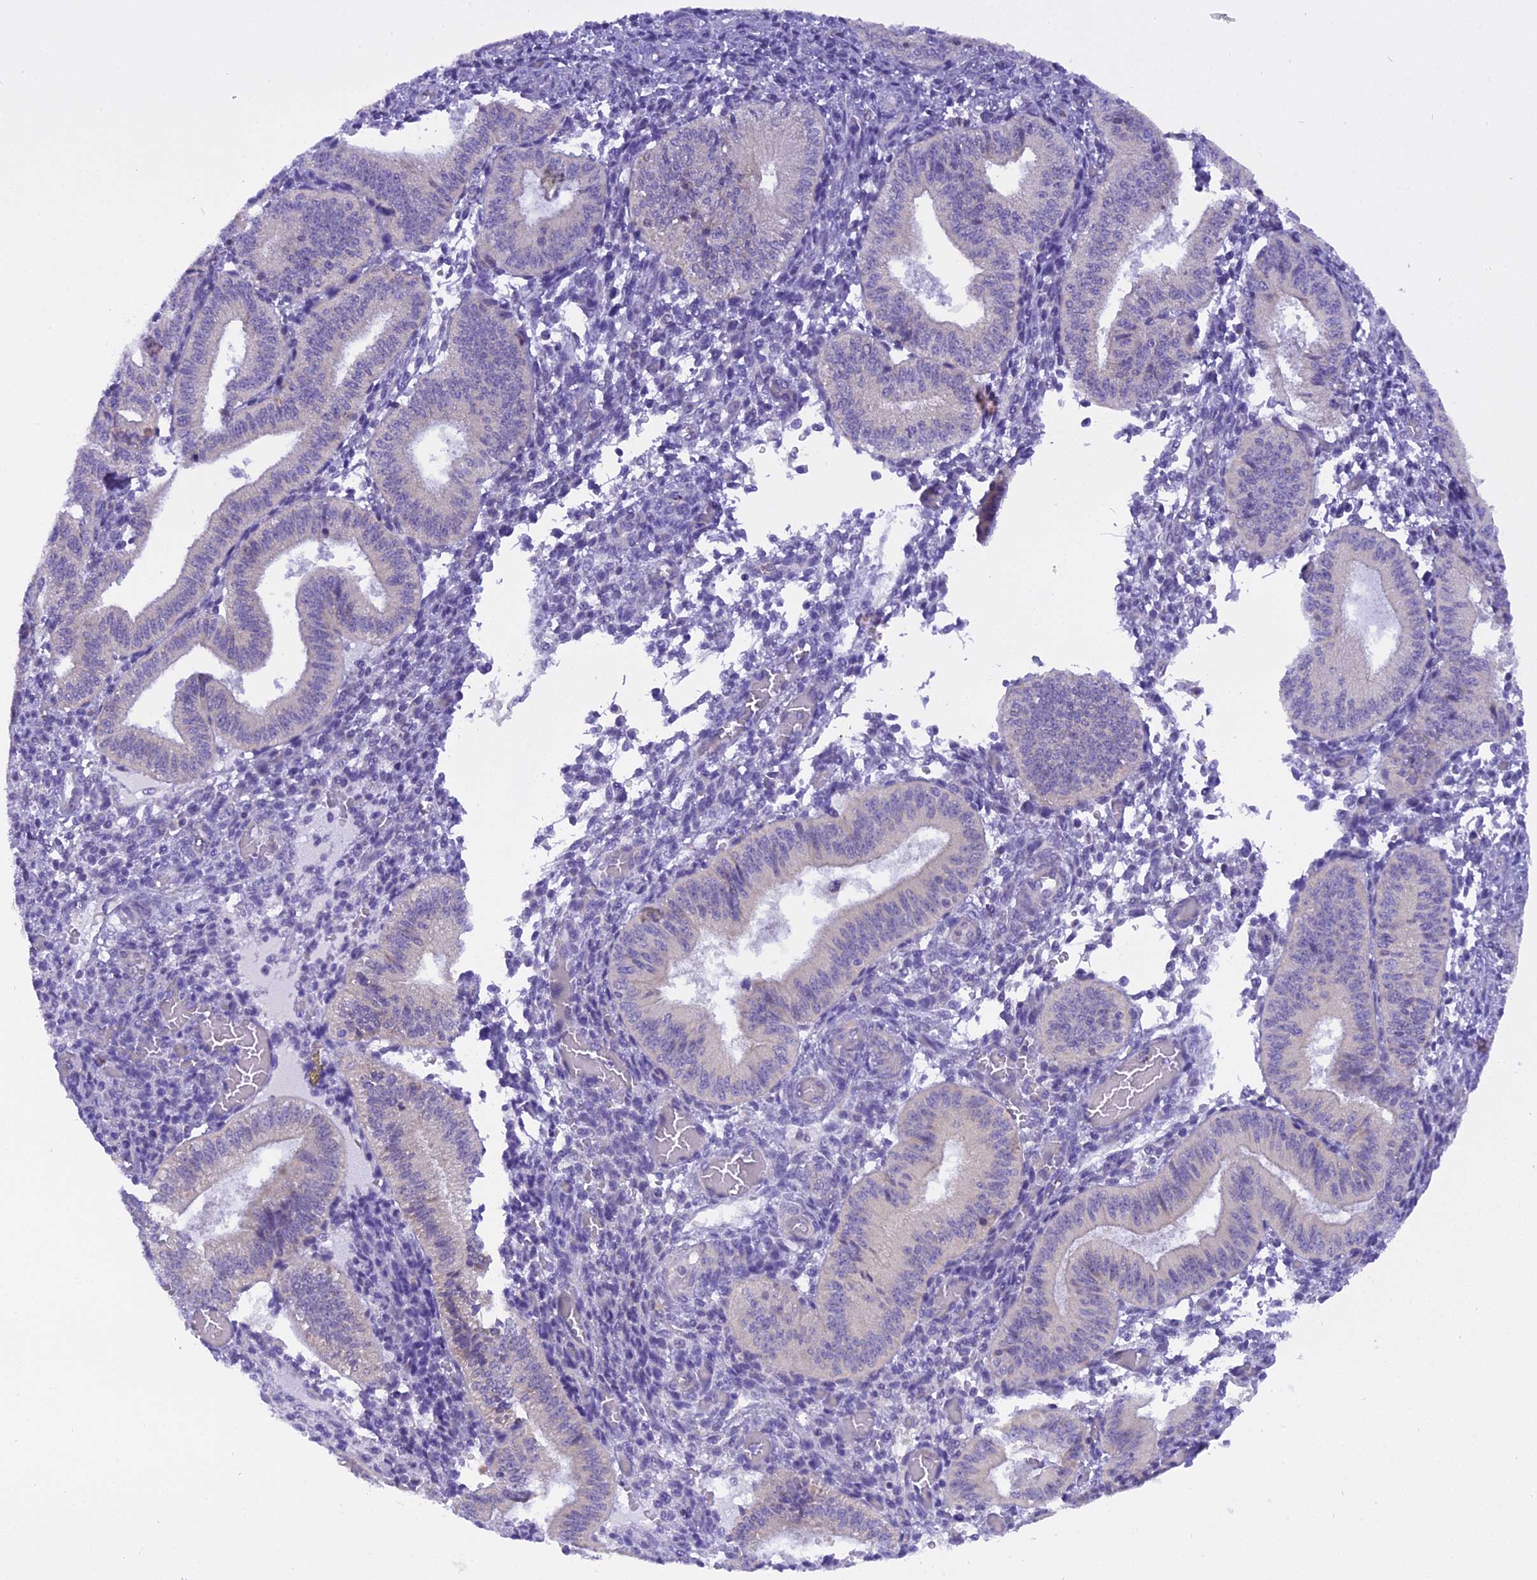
{"staining": {"intensity": "negative", "quantity": "none", "location": "none"}, "tissue": "endometrium", "cell_type": "Cells in endometrial stroma", "image_type": "normal", "snomed": [{"axis": "morphology", "description": "Normal tissue, NOS"}, {"axis": "topography", "description": "Endometrium"}], "caption": "The photomicrograph shows no significant staining in cells in endometrial stroma of endometrium.", "gene": "TRIM3", "patient": {"sex": "female", "age": 34}}